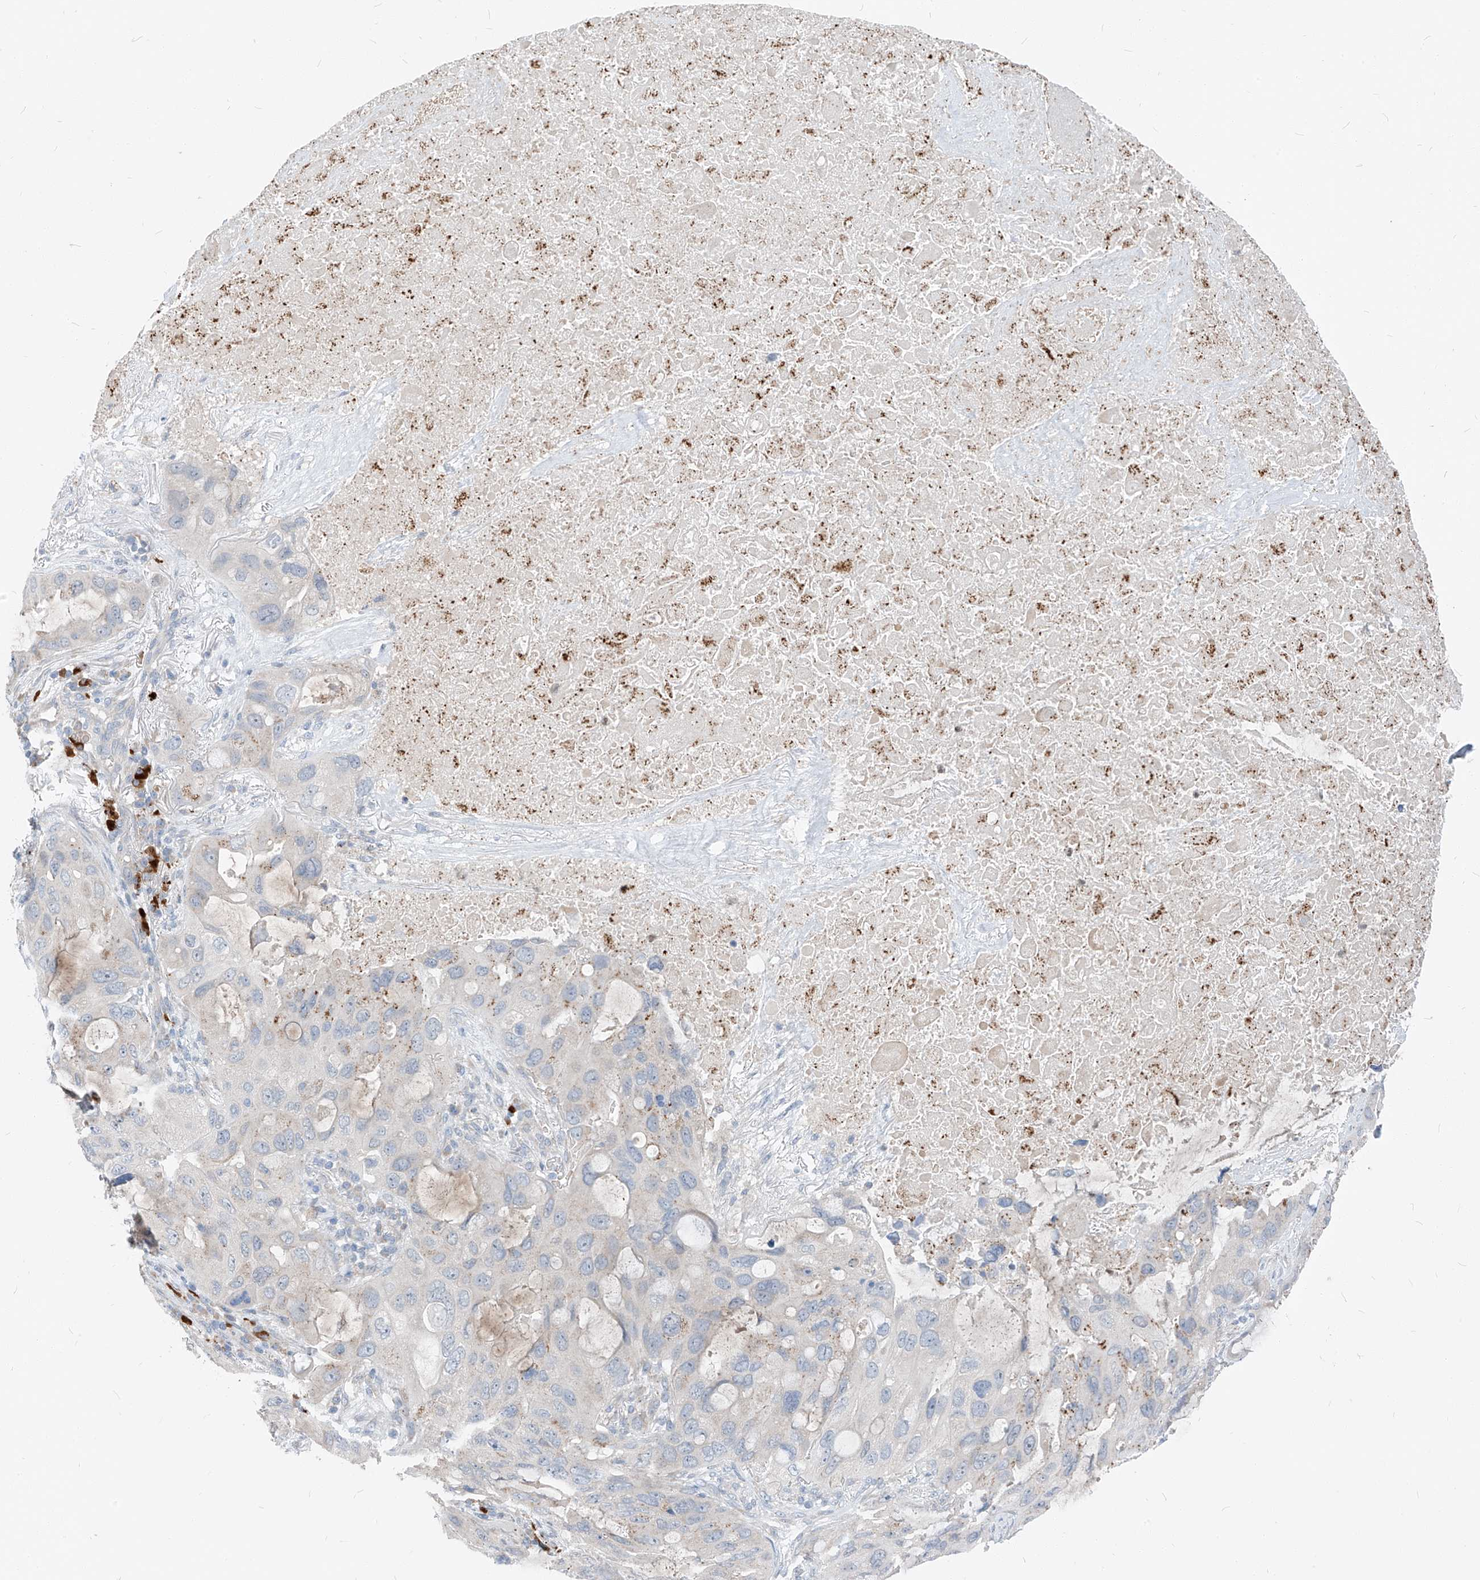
{"staining": {"intensity": "negative", "quantity": "none", "location": "none"}, "tissue": "lung cancer", "cell_type": "Tumor cells", "image_type": "cancer", "snomed": [{"axis": "morphology", "description": "Squamous cell carcinoma, NOS"}, {"axis": "topography", "description": "Lung"}], "caption": "The histopathology image exhibits no significant expression in tumor cells of lung cancer.", "gene": "CHMP2B", "patient": {"sex": "female", "age": 73}}